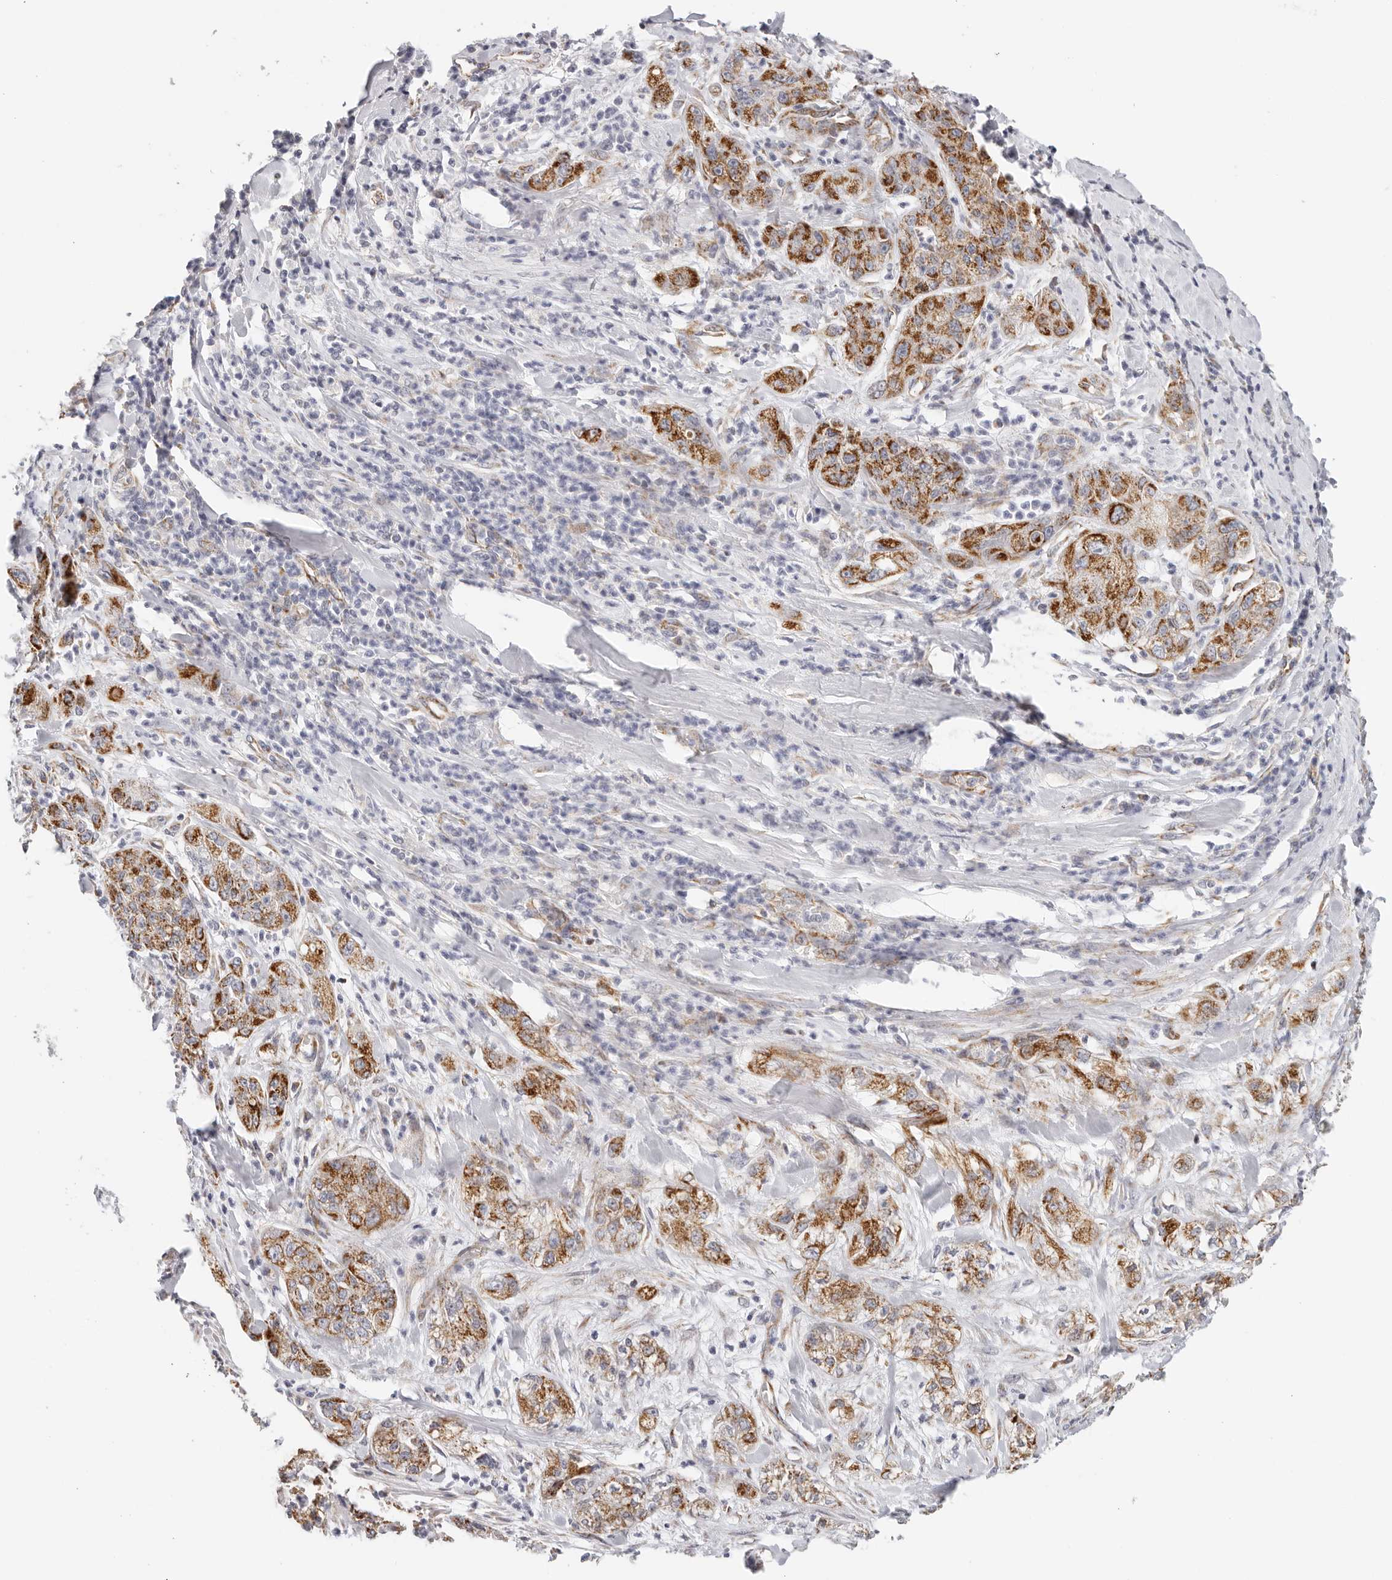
{"staining": {"intensity": "strong", "quantity": "25%-75%", "location": "cytoplasmic/membranous"}, "tissue": "pancreatic cancer", "cell_type": "Tumor cells", "image_type": "cancer", "snomed": [{"axis": "morphology", "description": "Adenocarcinoma, NOS"}, {"axis": "topography", "description": "Pancreas"}], "caption": "Pancreatic cancer stained with immunohistochemistry (IHC) reveals strong cytoplasmic/membranous expression in approximately 25%-75% of tumor cells.", "gene": "AFDN", "patient": {"sex": "female", "age": 78}}